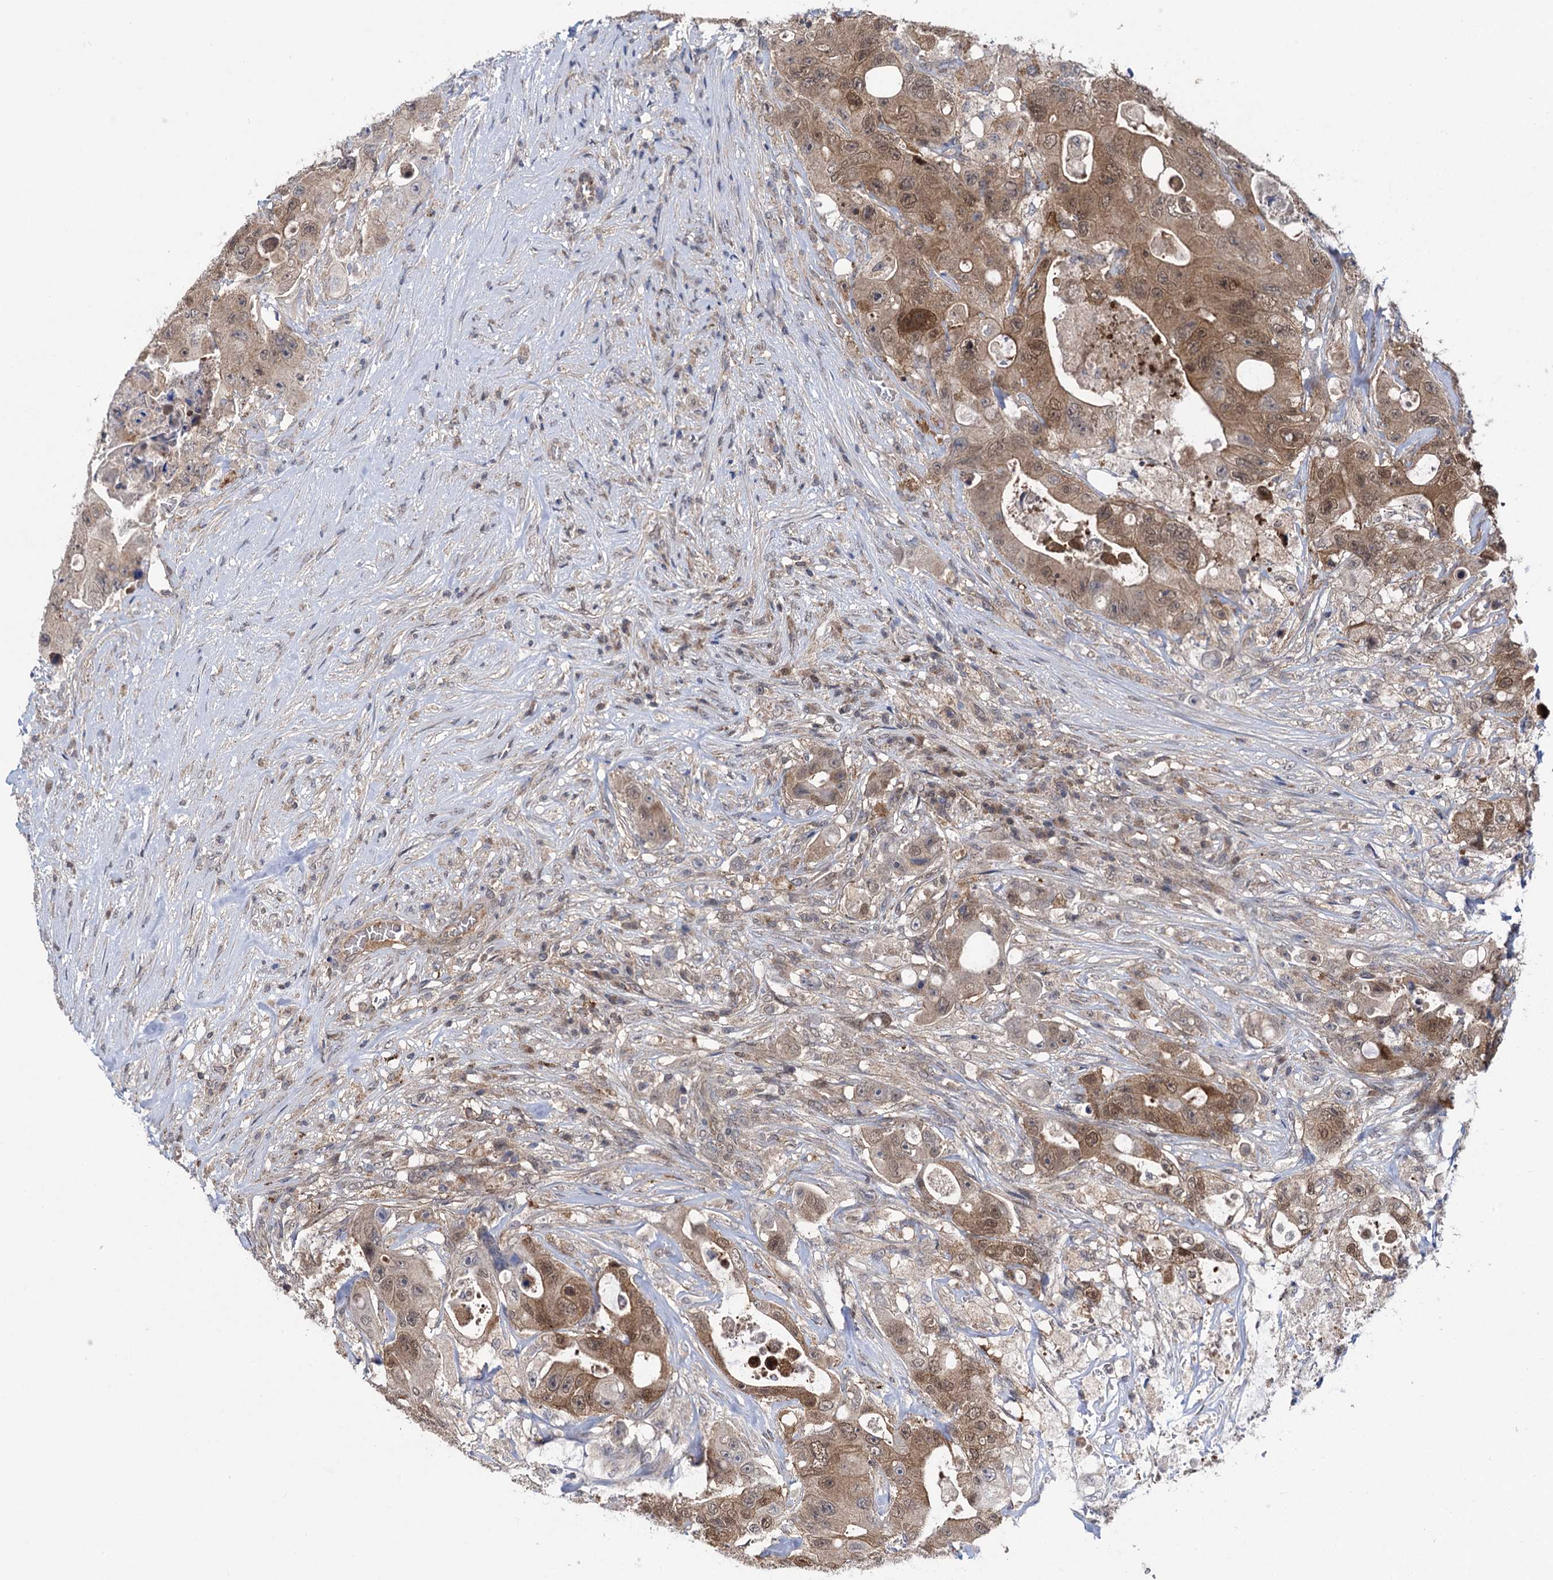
{"staining": {"intensity": "moderate", "quantity": ">75%", "location": "cytoplasmic/membranous,nuclear"}, "tissue": "colorectal cancer", "cell_type": "Tumor cells", "image_type": "cancer", "snomed": [{"axis": "morphology", "description": "Adenocarcinoma, NOS"}, {"axis": "topography", "description": "Colon"}], "caption": "There is medium levels of moderate cytoplasmic/membranous and nuclear staining in tumor cells of colorectal cancer, as demonstrated by immunohistochemical staining (brown color).", "gene": "GLO1", "patient": {"sex": "female", "age": 46}}